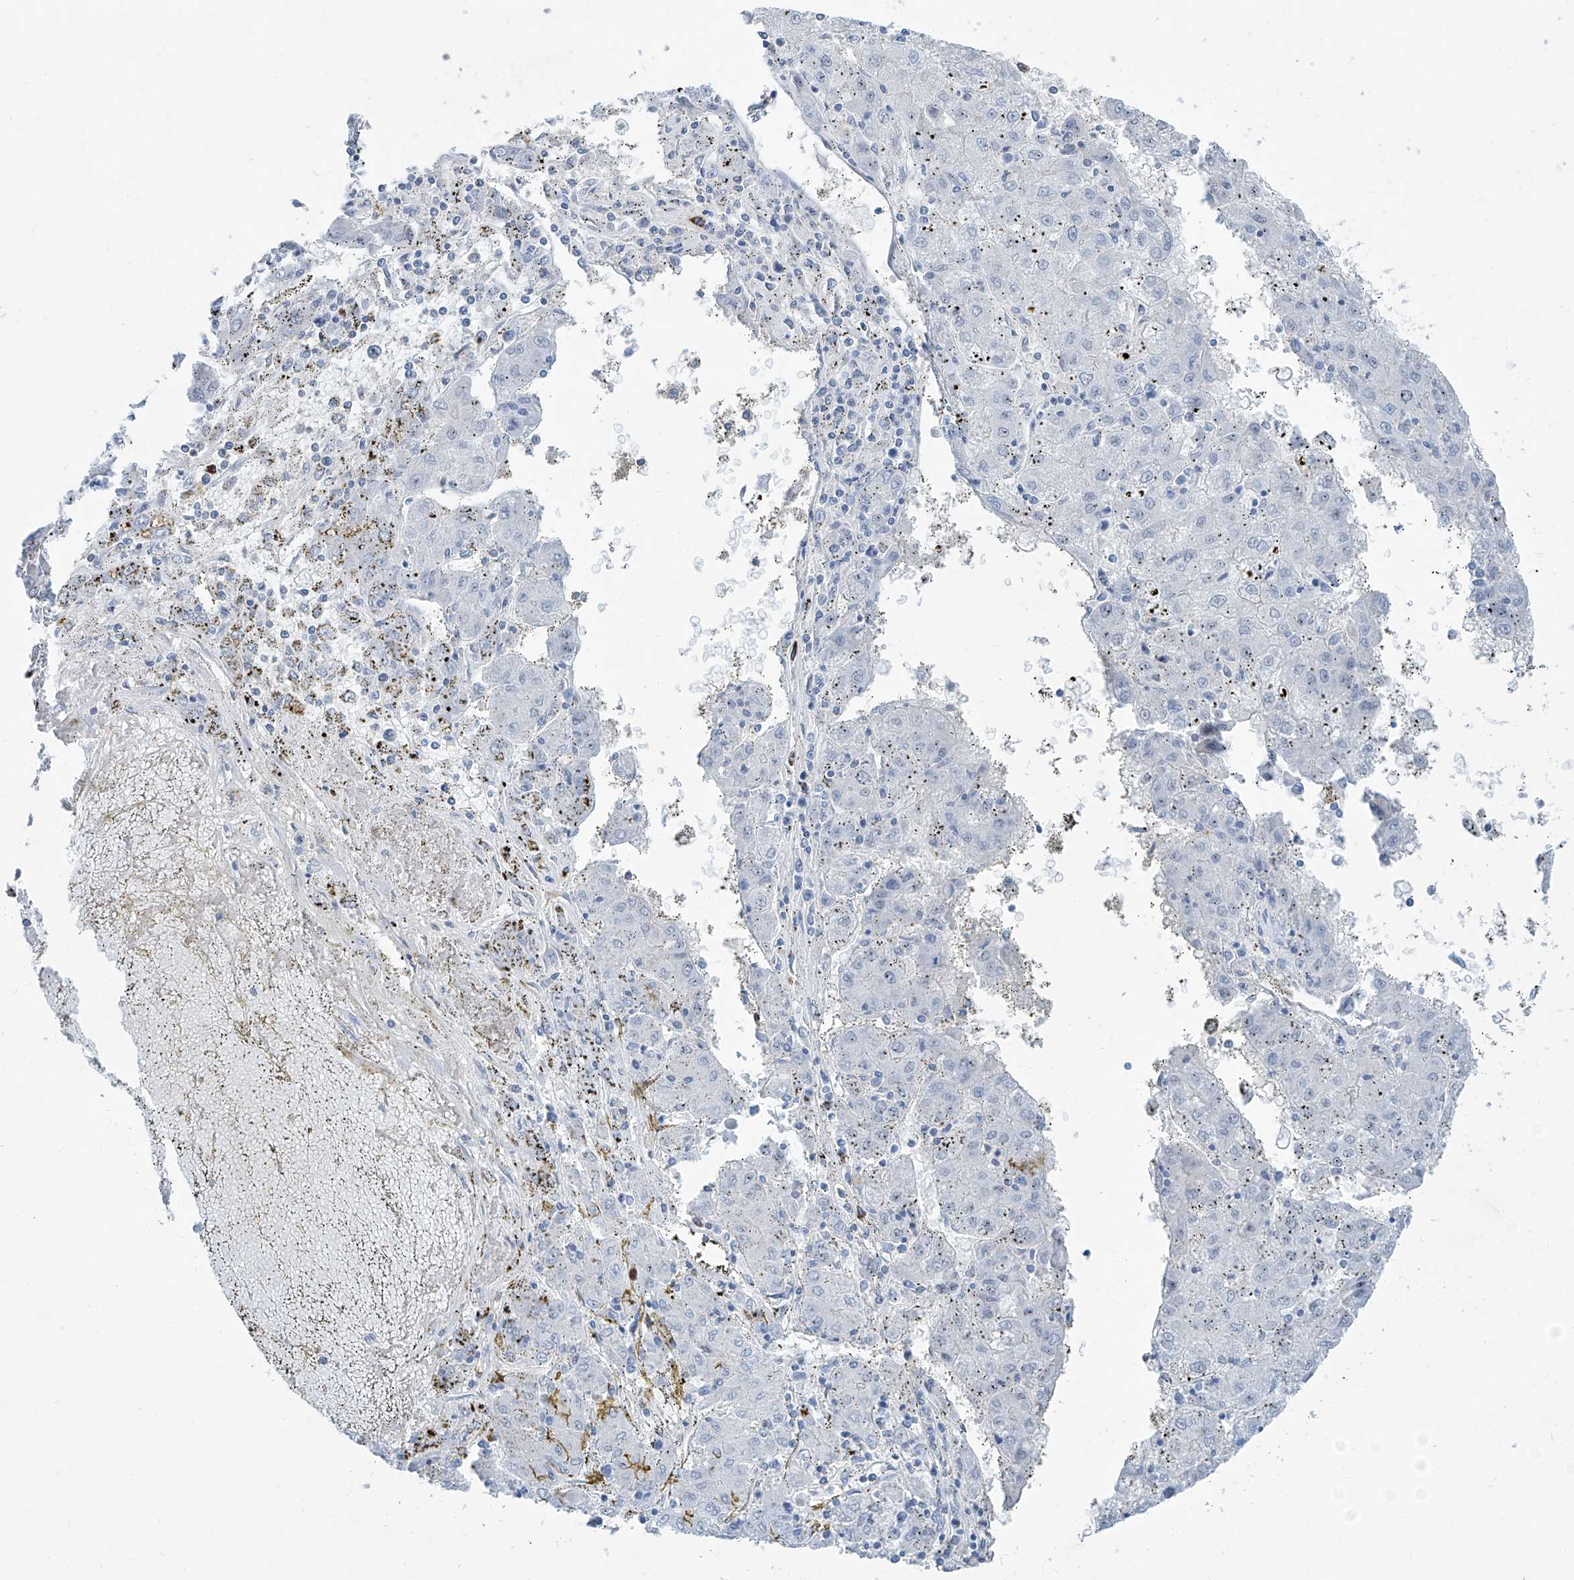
{"staining": {"intensity": "negative", "quantity": "none", "location": "none"}, "tissue": "liver cancer", "cell_type": "Tumor cells", "image_type": "cancer", "snomed": [{"axis": "morphology", "description": "Carcinoma, Hepatocellular, NOS"}, {"axis": "topography", "description": "Liver"}], "caption": "A photomicrograph of liver cancer (hepatocellular carcinoma) stained for a protein shows no brown staining in tumor cells. (Immunohistochemistry (ihc), brightfield microscopy, high magnification).", "gene": "ANKRD34A", "patient": {"sex": "male", "age": 72}}